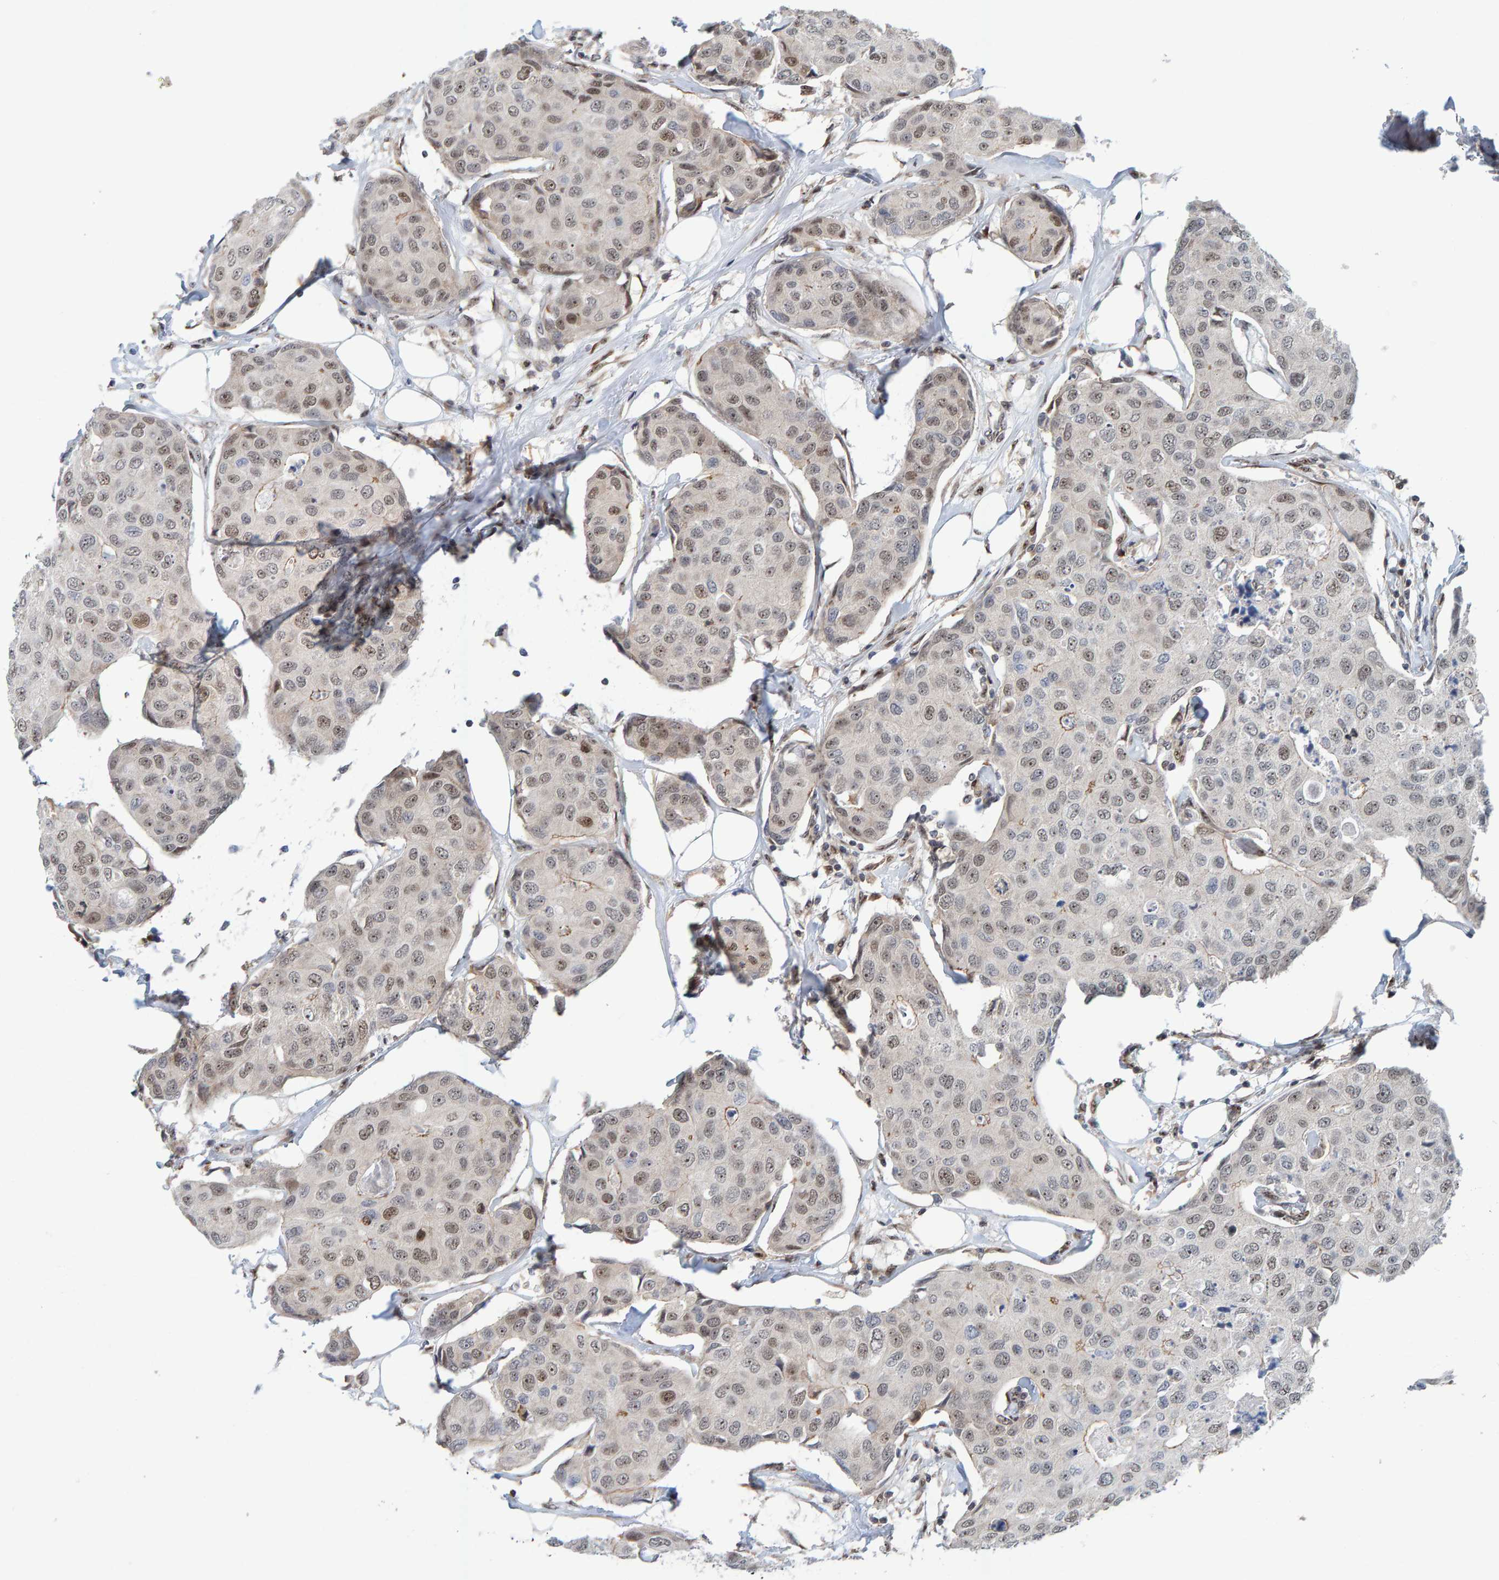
{"staining": {"intensity": "weak", "quantity": "25%-75%", "location": "nuclear"}, "tissue": "breast cancer", "cell_type": "Tumor cells", "image_type": "cancer", "snomed": [{"axis": "morphology", "description": "Duct carcinoma"}, {"axis": "topography", "description": "Breast"}], "caption": "Immunohistochemical staining of human breast cancer shows weak nuclear protein expression in about 25%-75% of tumor cells. The staining was performed using DAB (3,3'-diaminobenzidine) to visualize the protein expression in brown, while the nuclei were stained in blue with hematoxylin (Magnification: 20x).", "gene": "POLR1E", "patient": {"sex": "female", "age": 80}}